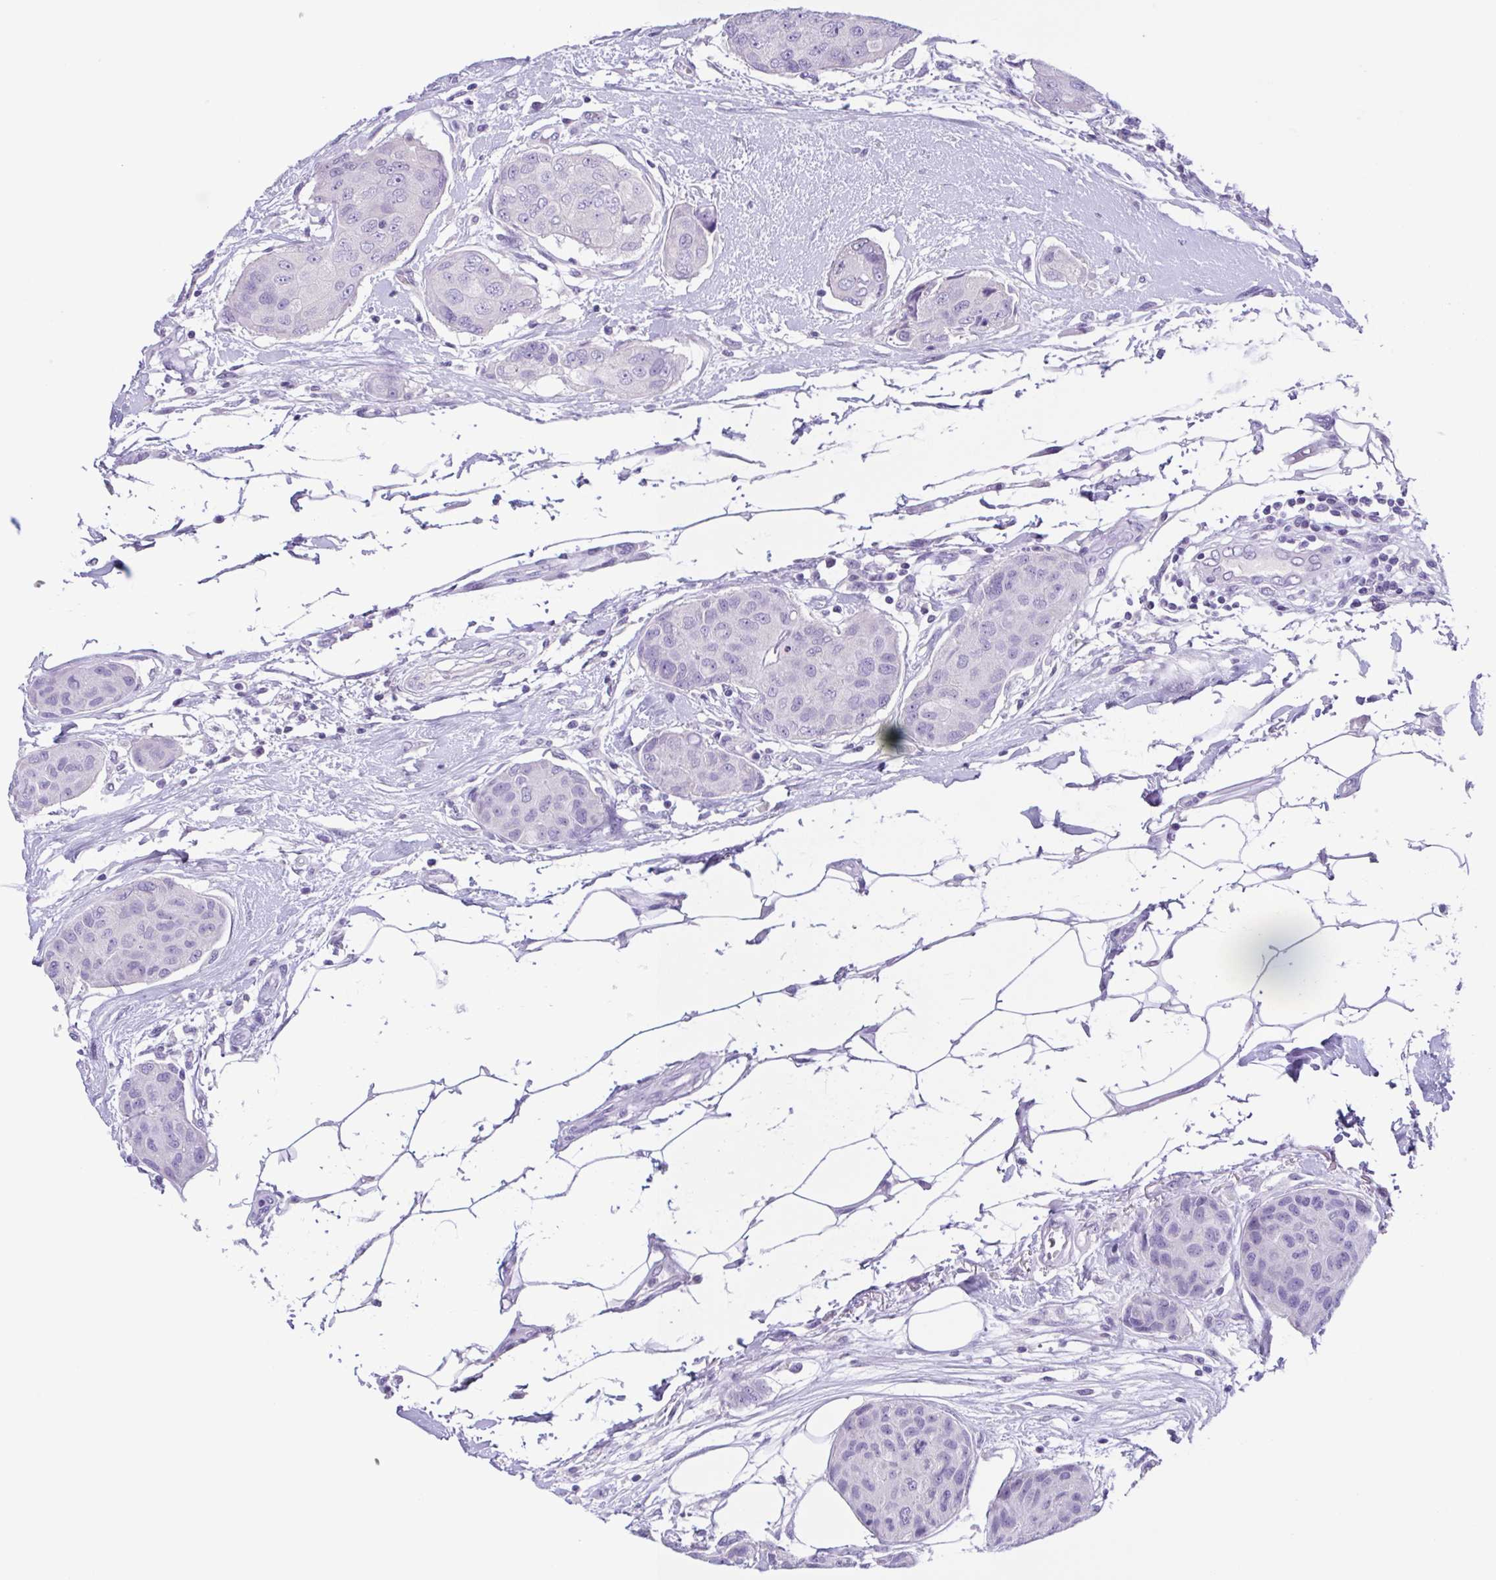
{"staining": {"intensity": "negative", "quantity": "none", "location": "none"}, "tissue": "breast cancer", "cell_type": "Tumor cells", "image_type": "cancer", "snomed": [{"axis": "morphology", "description": "Duct carcinoma"}, {"axis": "topography", "description": "Breast"}, {"axis": "topography", "description": "Lymph node"}], "caption": "IHC photomicrograph of breast cancer stained for a protein (brown), which displays no staining in tumor cells.", "gene": "INAFM1", "patient": {"sex": "female", "age": 80}}